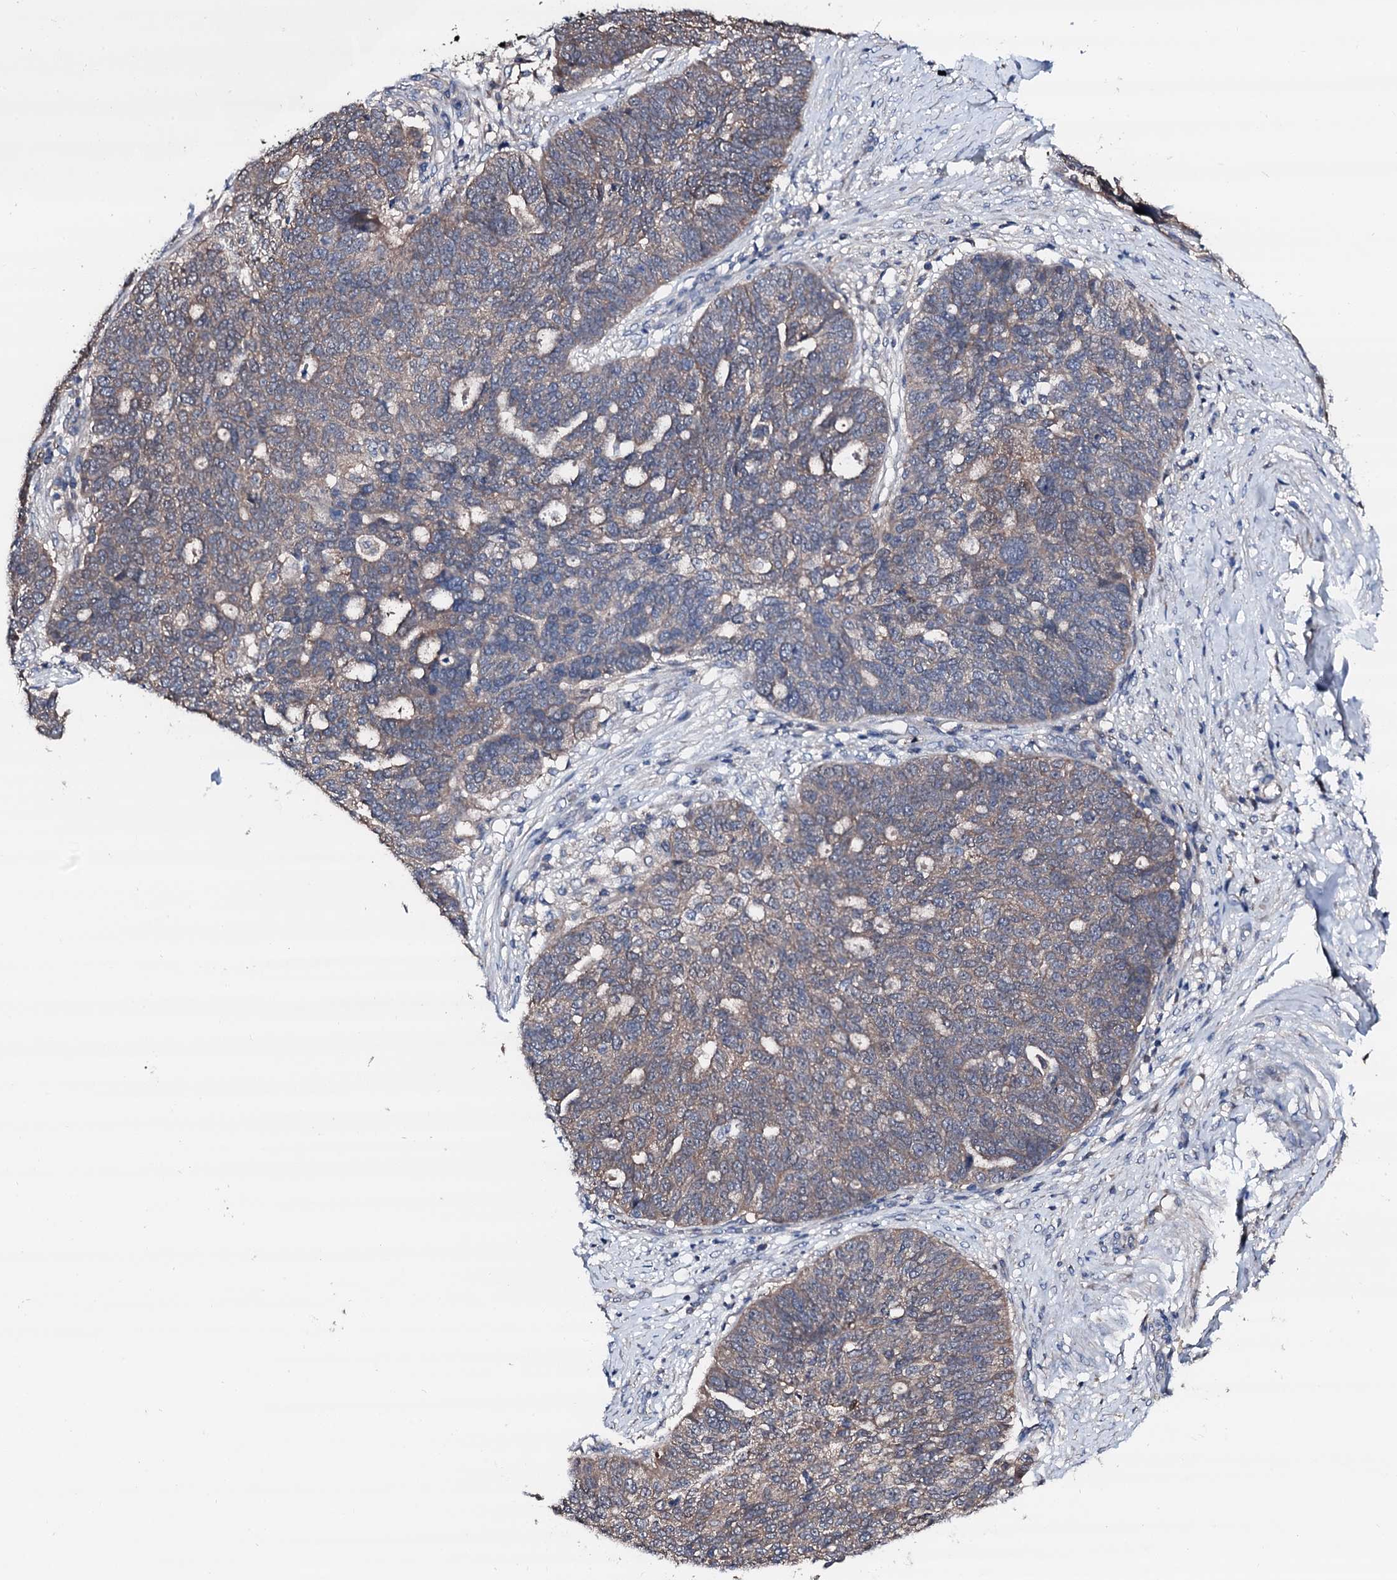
{"staining": {"intensity": "weak", "quantity": "25%-75%", "location": "cytoplasmic/membranous"}, "tissue": "ovarian cancer", "cell_type": "Tumor cells", "image_type": "cancer", "snomed": [{"axis": "morphology", "description": "Cystadenocarcinoma, serous, NOS"}, {"axis": "topography", "description": "Ovary"}], "caption": "Tumor cells display low levels of weak cytoplasmic/membranous expression in approximately 25%-75% of cells in human serous cystadenocarcinoma (ovarian). The protein is stained brown, and the nuclei are stained in blue (DAB (3,3'-diaminobenzidine) IHC with brightfield microscopy, high magnification).", "gene": "TRAFD1", "patient": {"sex": "female", "age": 59}}